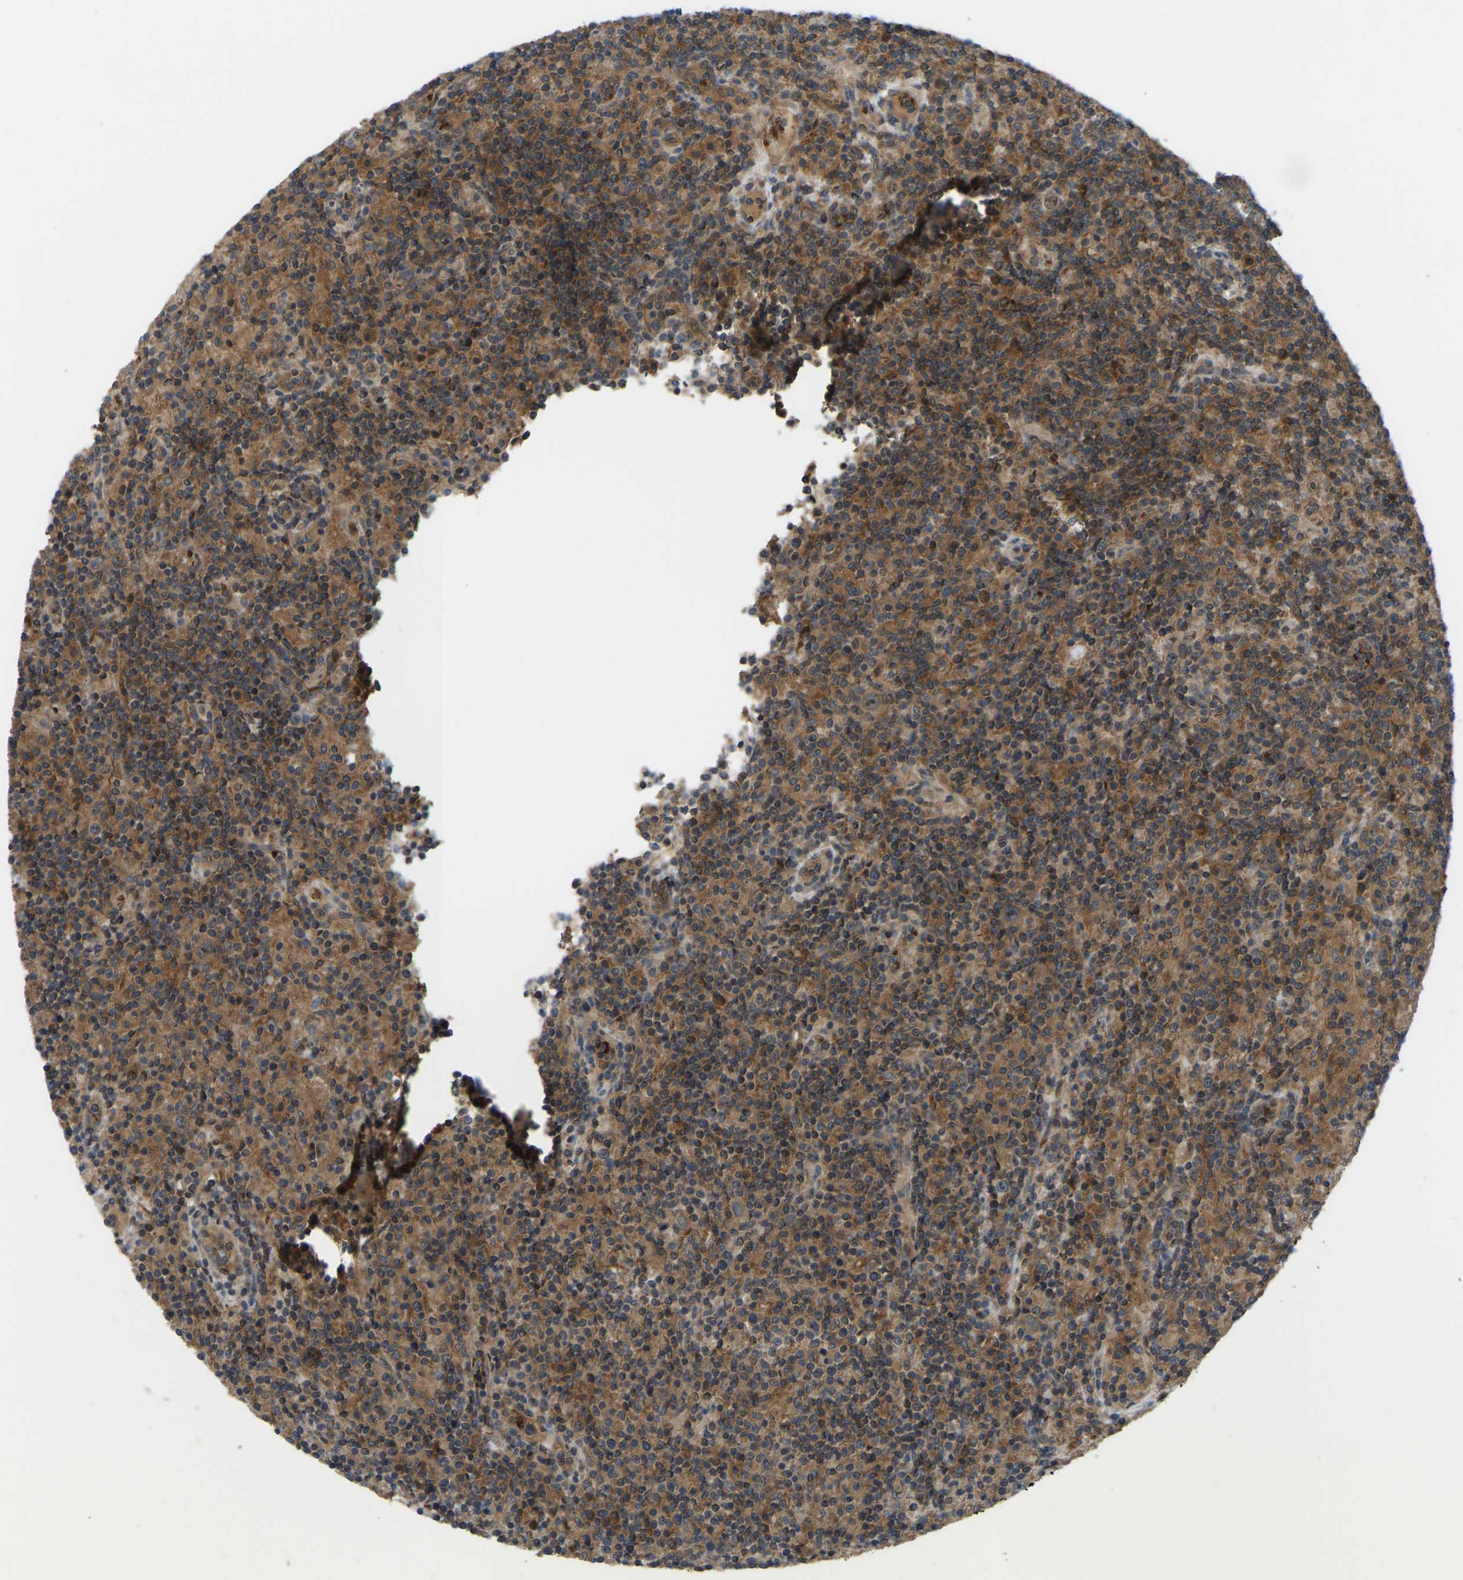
{"staining": {"intensity": "moderate", "quantity": ">75%", "location": "cytoplasmic/membranous"}, "tissue": "lymphoma", "cell_type": "Tumor cells", "image_type": "cancer", "snomed": [{"axis": "morphology", "description": "Hodgkin's disease, NOS"}, {"axis": "topography", "description": "Lymph node"}], "caption": "IHC (DAB) staining of human lymphoma demonstrates moderate cytoplasmic/membranous protein expression in about >75% of tumor cells. Nuclei are stained in blue.", "gene": "ZNF71", "patient": {"sex": "male", "age": 70}}